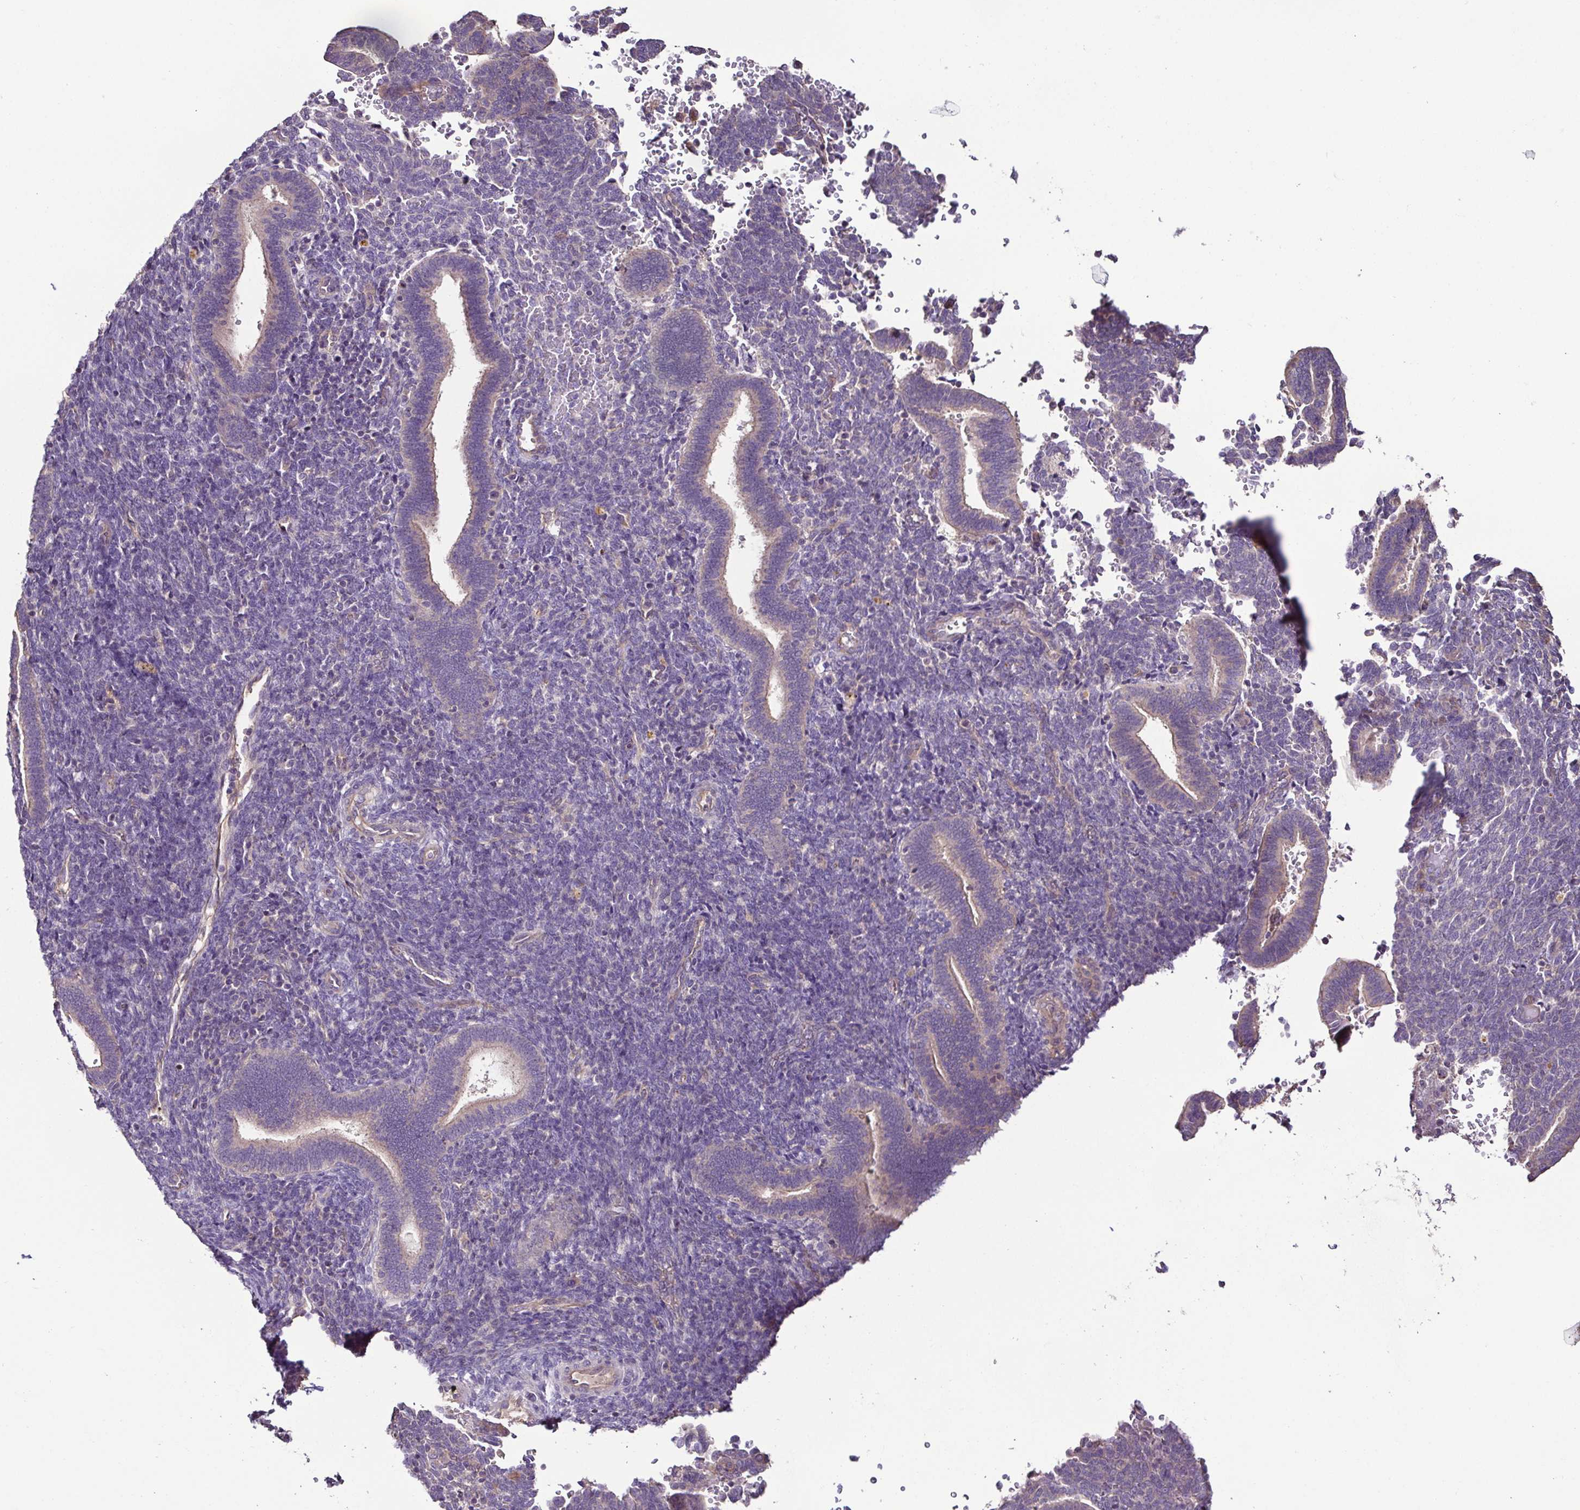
{"staining": {"intensity": "negative", "quantity": "none", "location": "none"}, "tissue": "endometrium", "cell_type": "Cells in endometrial stroma", "image_type": "normal", "snomed": [{"axis": "morphology", "description": "Normal tissue, NOS"}, {"axis": "topography", "description": "Endometrium"}], "caption": "The photomicrograph shows no staining of cells in endometrial stroma in benign endometrium.", "gene": "LMOD2", "patient": {"sex": "female", "age": 34}}